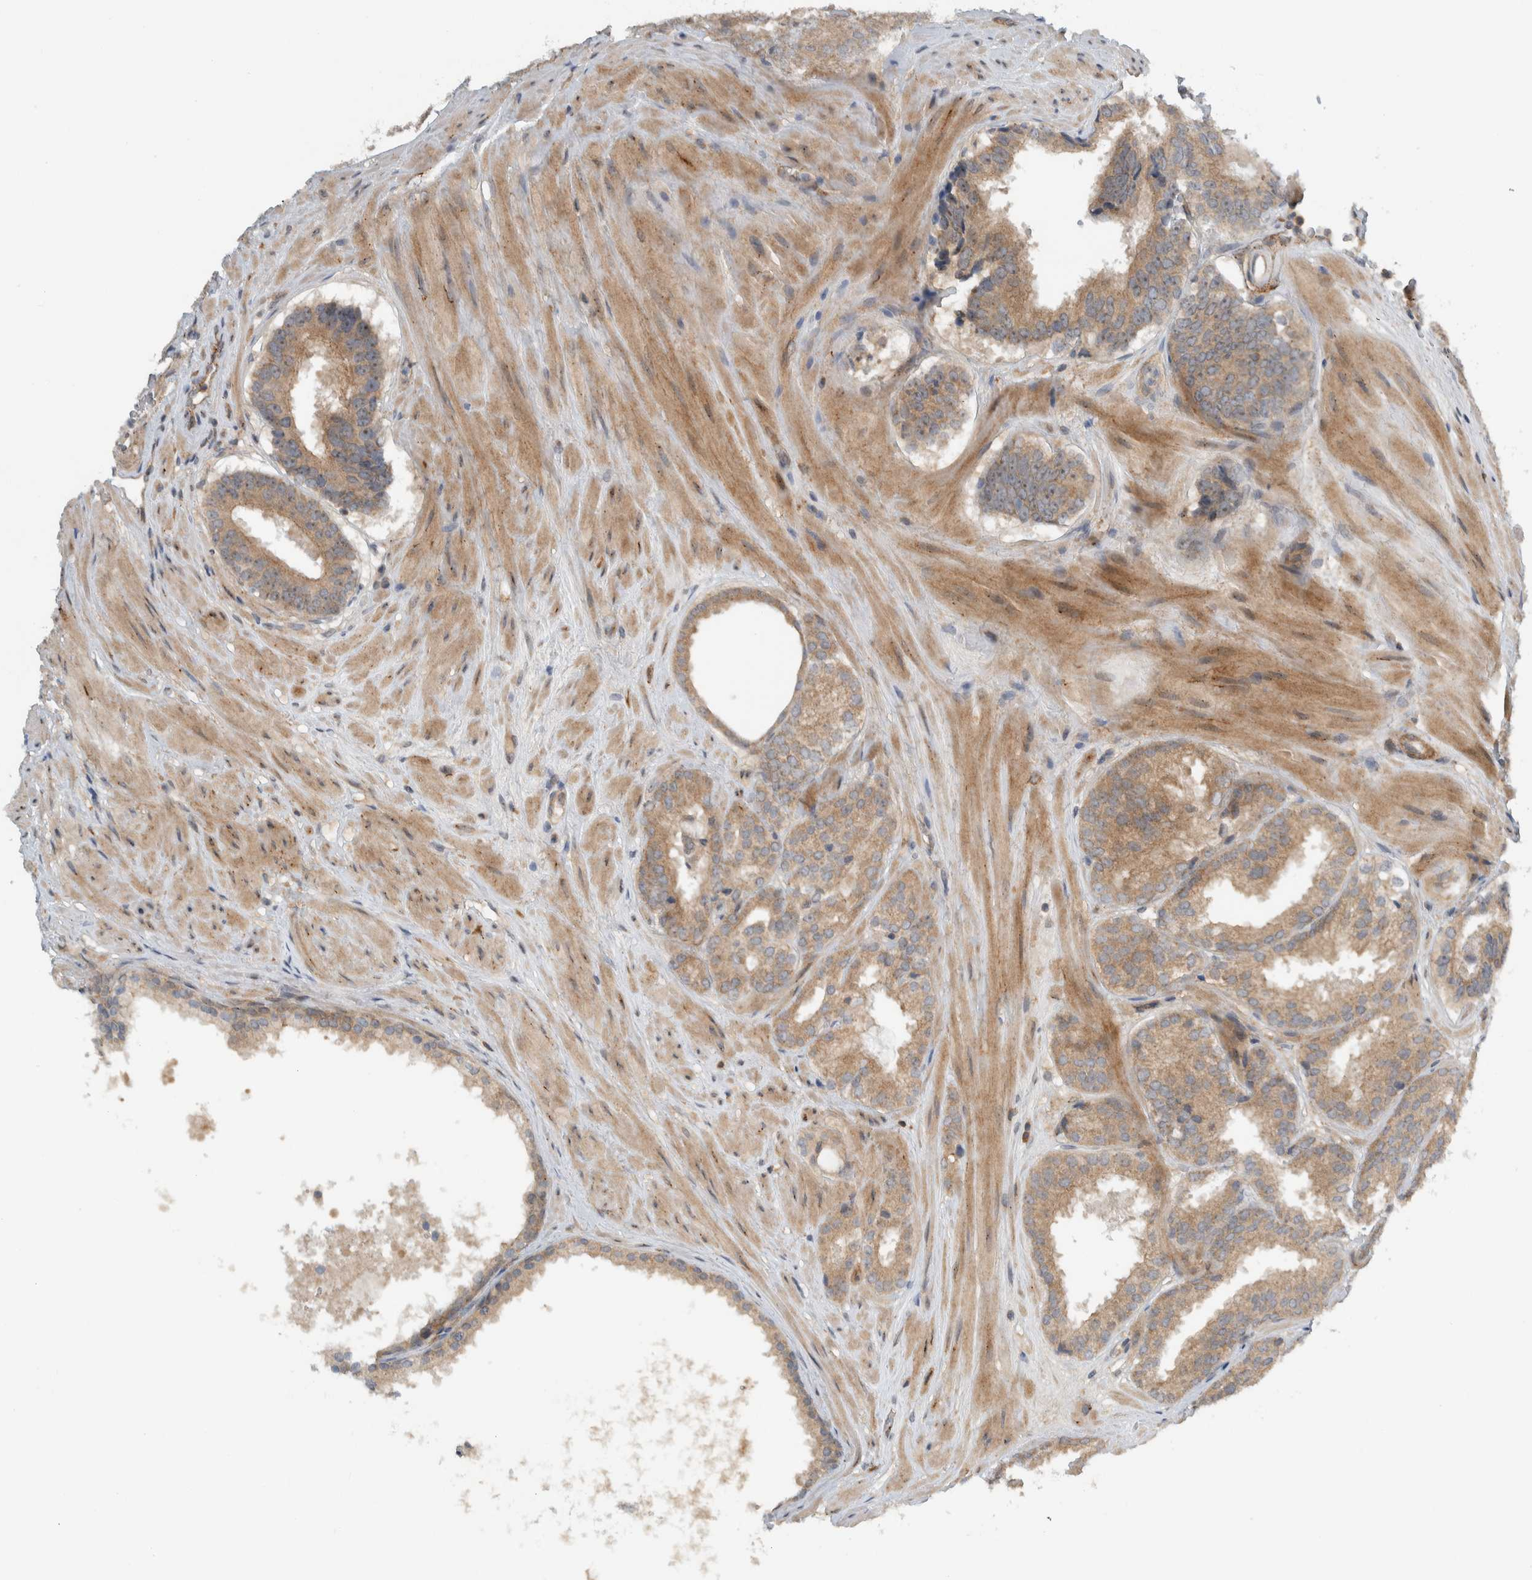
{"staining": {"intensity": "weak", "quantity": ">75%", "location": "cytoplasmic/membranous"}, "tissue": "prostate cancer", "cell_type": "Tumor cells", "image_type": "cancer", "snomed": [{"axis": "morphology", "description": "Adenocarcinoma, Low grade"}, {"axis": "topography", "description": "Prostate"}], "caption": "Tumor cells reveal weak cytoplasmic/membranous expression in about >75% of cells in prostate cancer. The staining is performed using DAB brown chromogen to label protein expression. The nuclei are counter-stained blue using hematoxylin.", "gene": "MPRIP", "patient": {"sex": "male", "age": 69}}